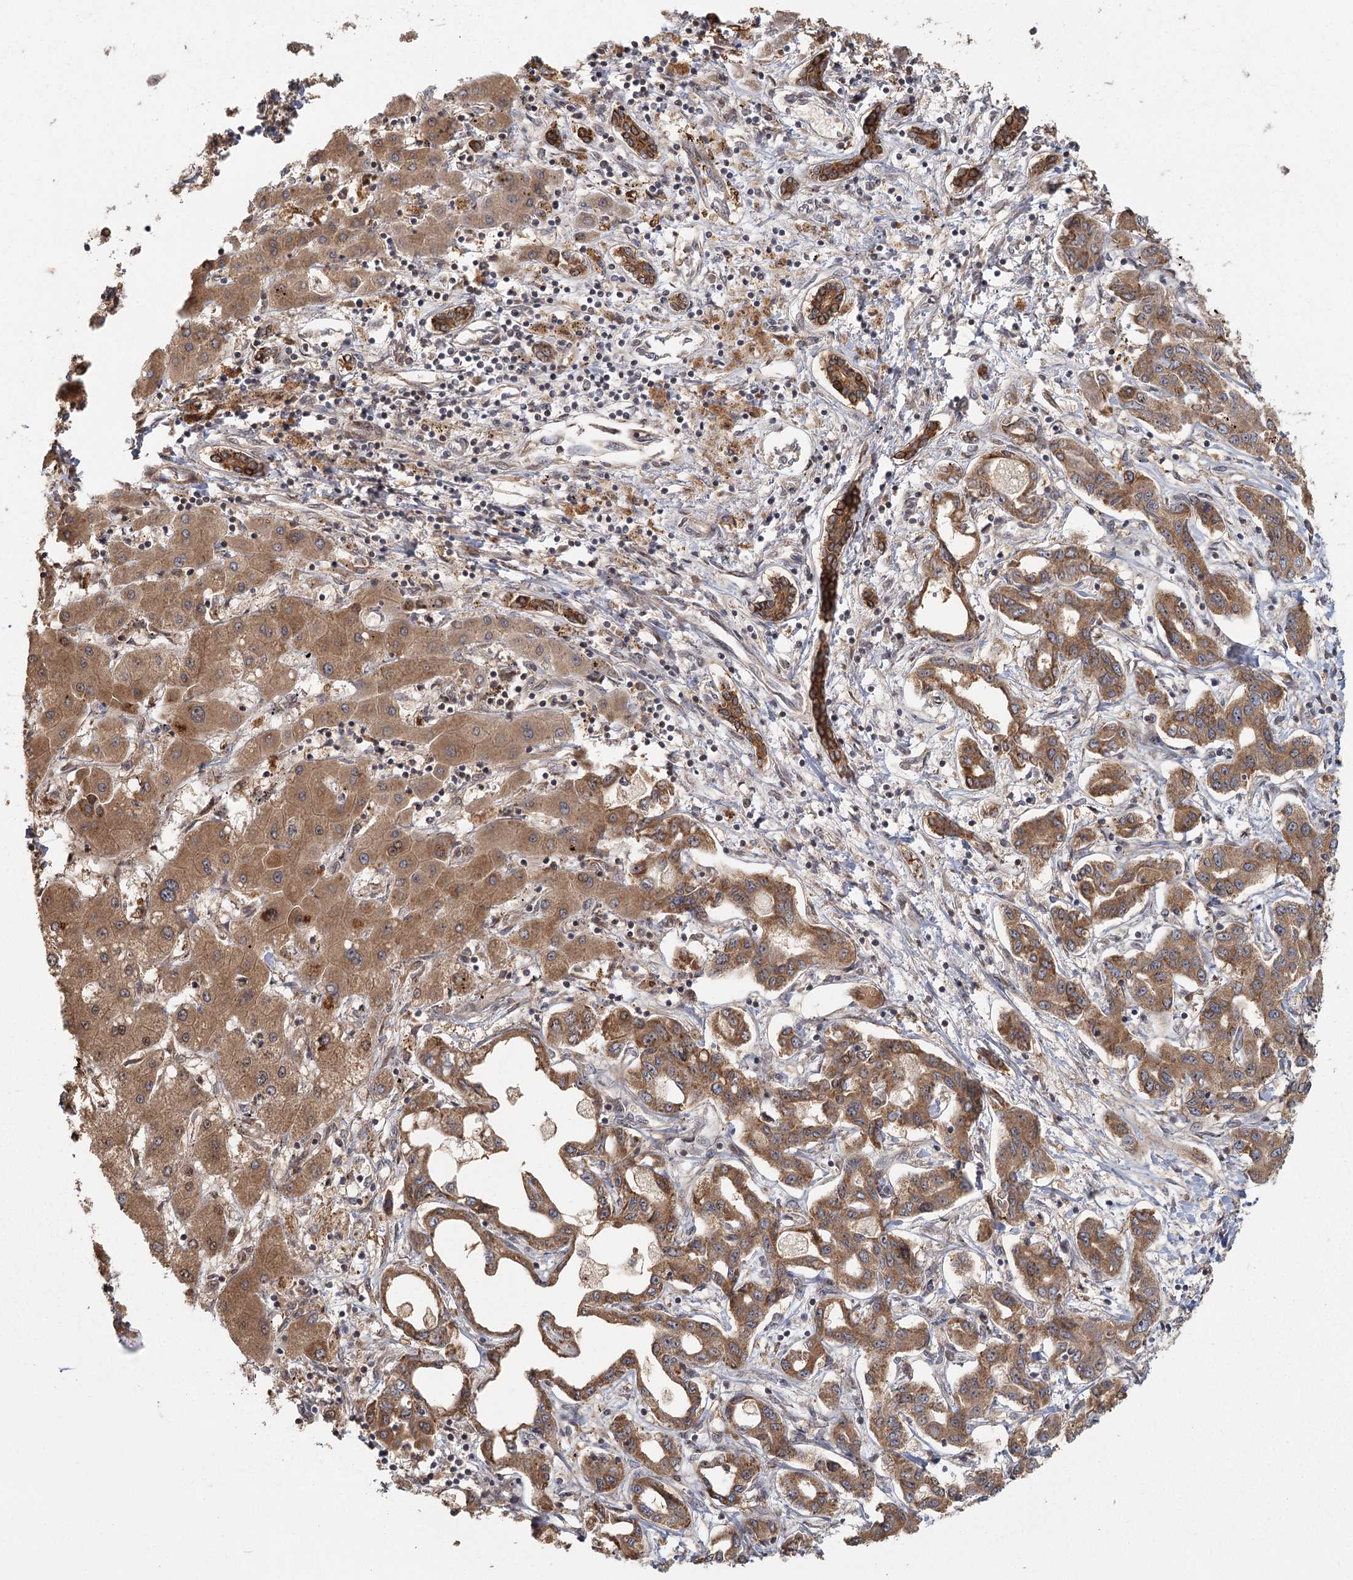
{"staining": {"intensity": "moderate", "quantity": ">75%", "location": "cytoplasmic/membranous"}, "tissue": "liver cancer", "cell_type": "Tumor cells", "image_type": "cancer", "snomed": [{"axis": "morphology", "description": "Cholangiocarcinoma"}, {"axis": "topography", "description": "Liver"}], "caption": "Liver cholangiocarcinoma stained with DAB (3,3'-diaminobenzidine) IHC demonstrates medium levels of moderate cytoplasmic/membranous positivity in approximately >75% of tumor cells.", "gene": "RAPGEF6", "patient": {"sex": "male", "age": 59}}